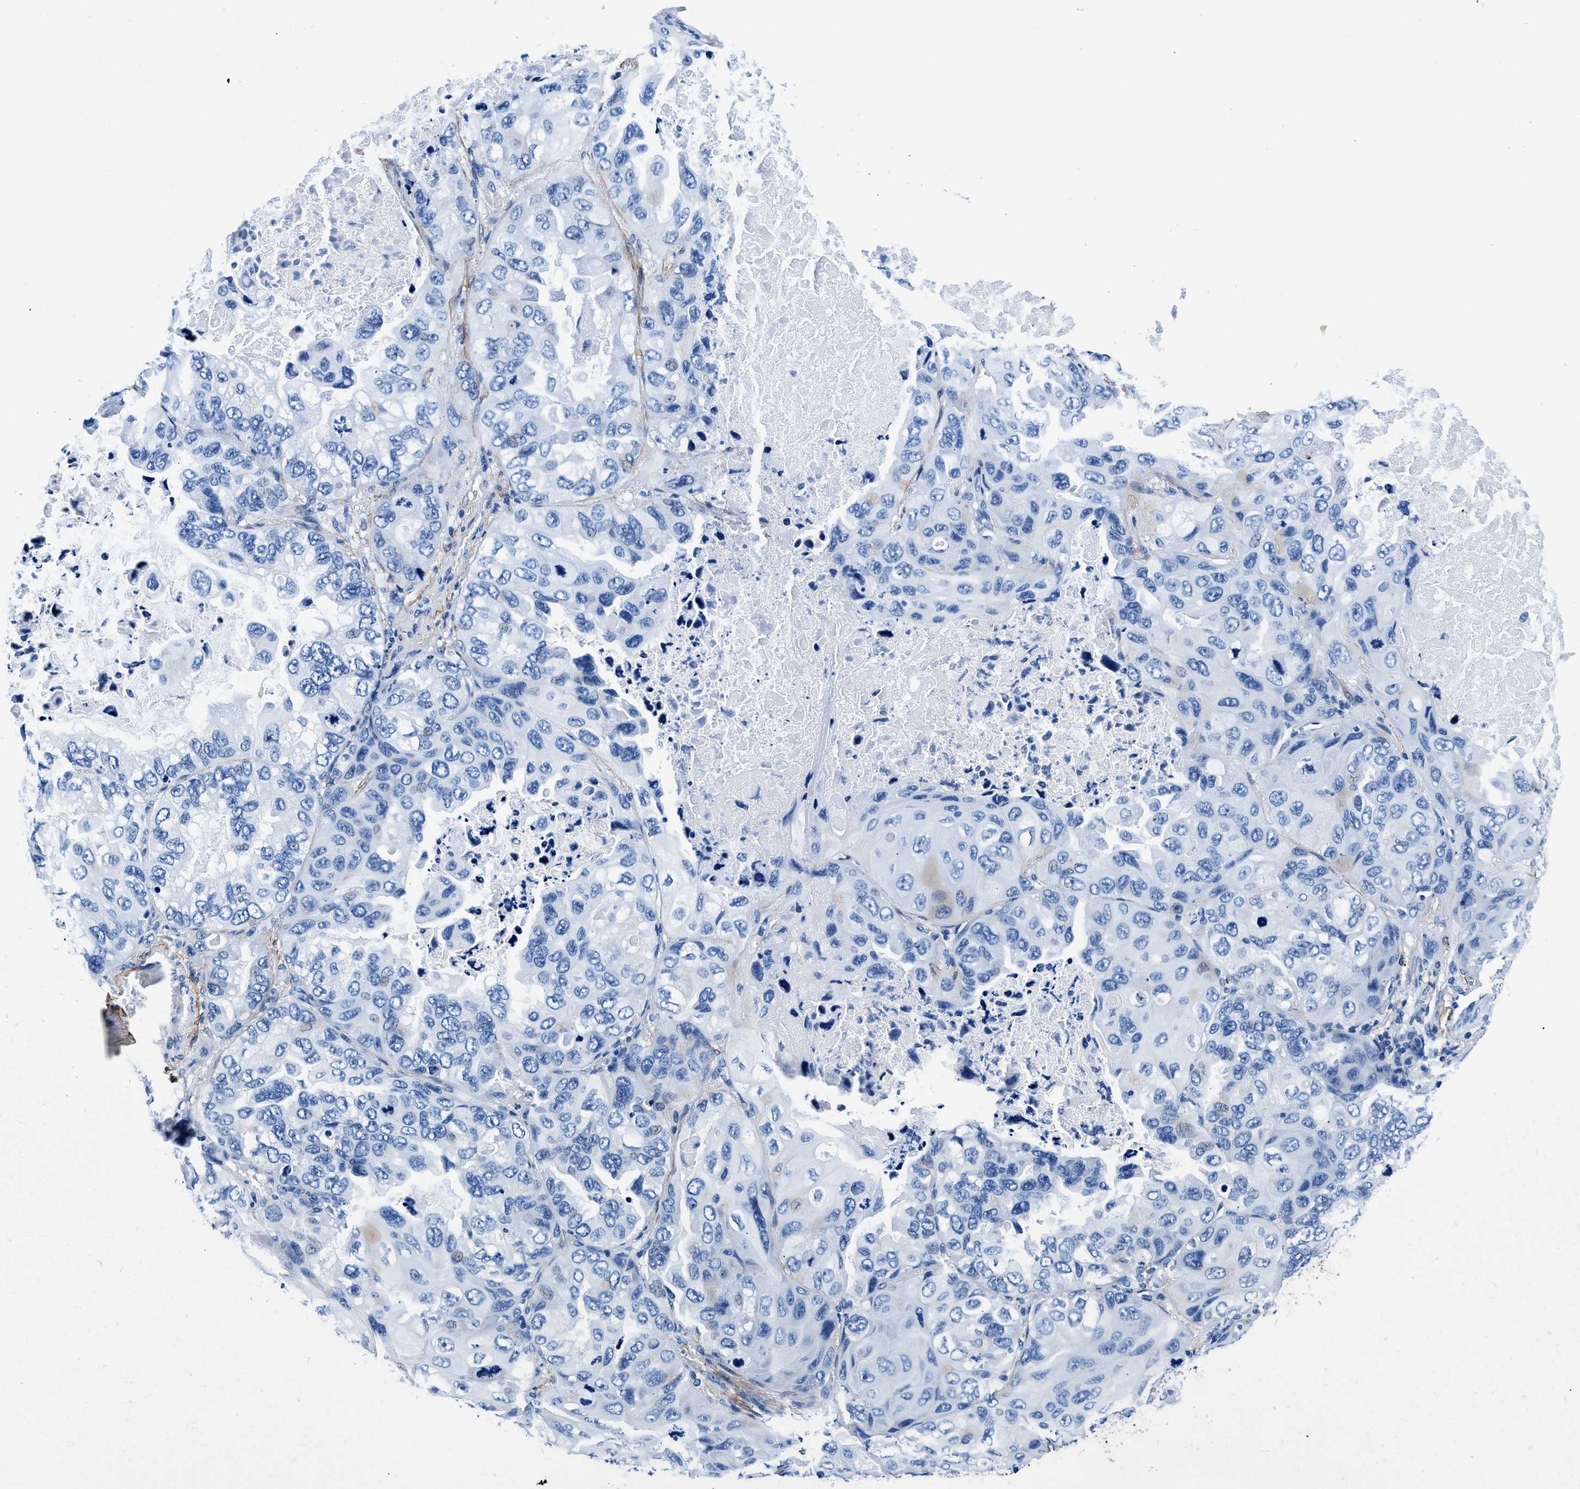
{"staining": {"intensity": "negative", "quantity": "none", "location": "none"}, "tissue": "lung cancer", "cell_type": "Tumor cells", "image_type": "cancer", "snomed": [{"axis": "morphology", "description": "Squamous cell carcinoma, NOS"}, {"axis": "topography", "description": "Lung"}], "caption": "The IHC photomicrograph has no significant staining in tumor cells of squamous cell carcinoma (lung) tissue.", "gene": "TEX261", "patient": {"sex": "female", "age": 73}}